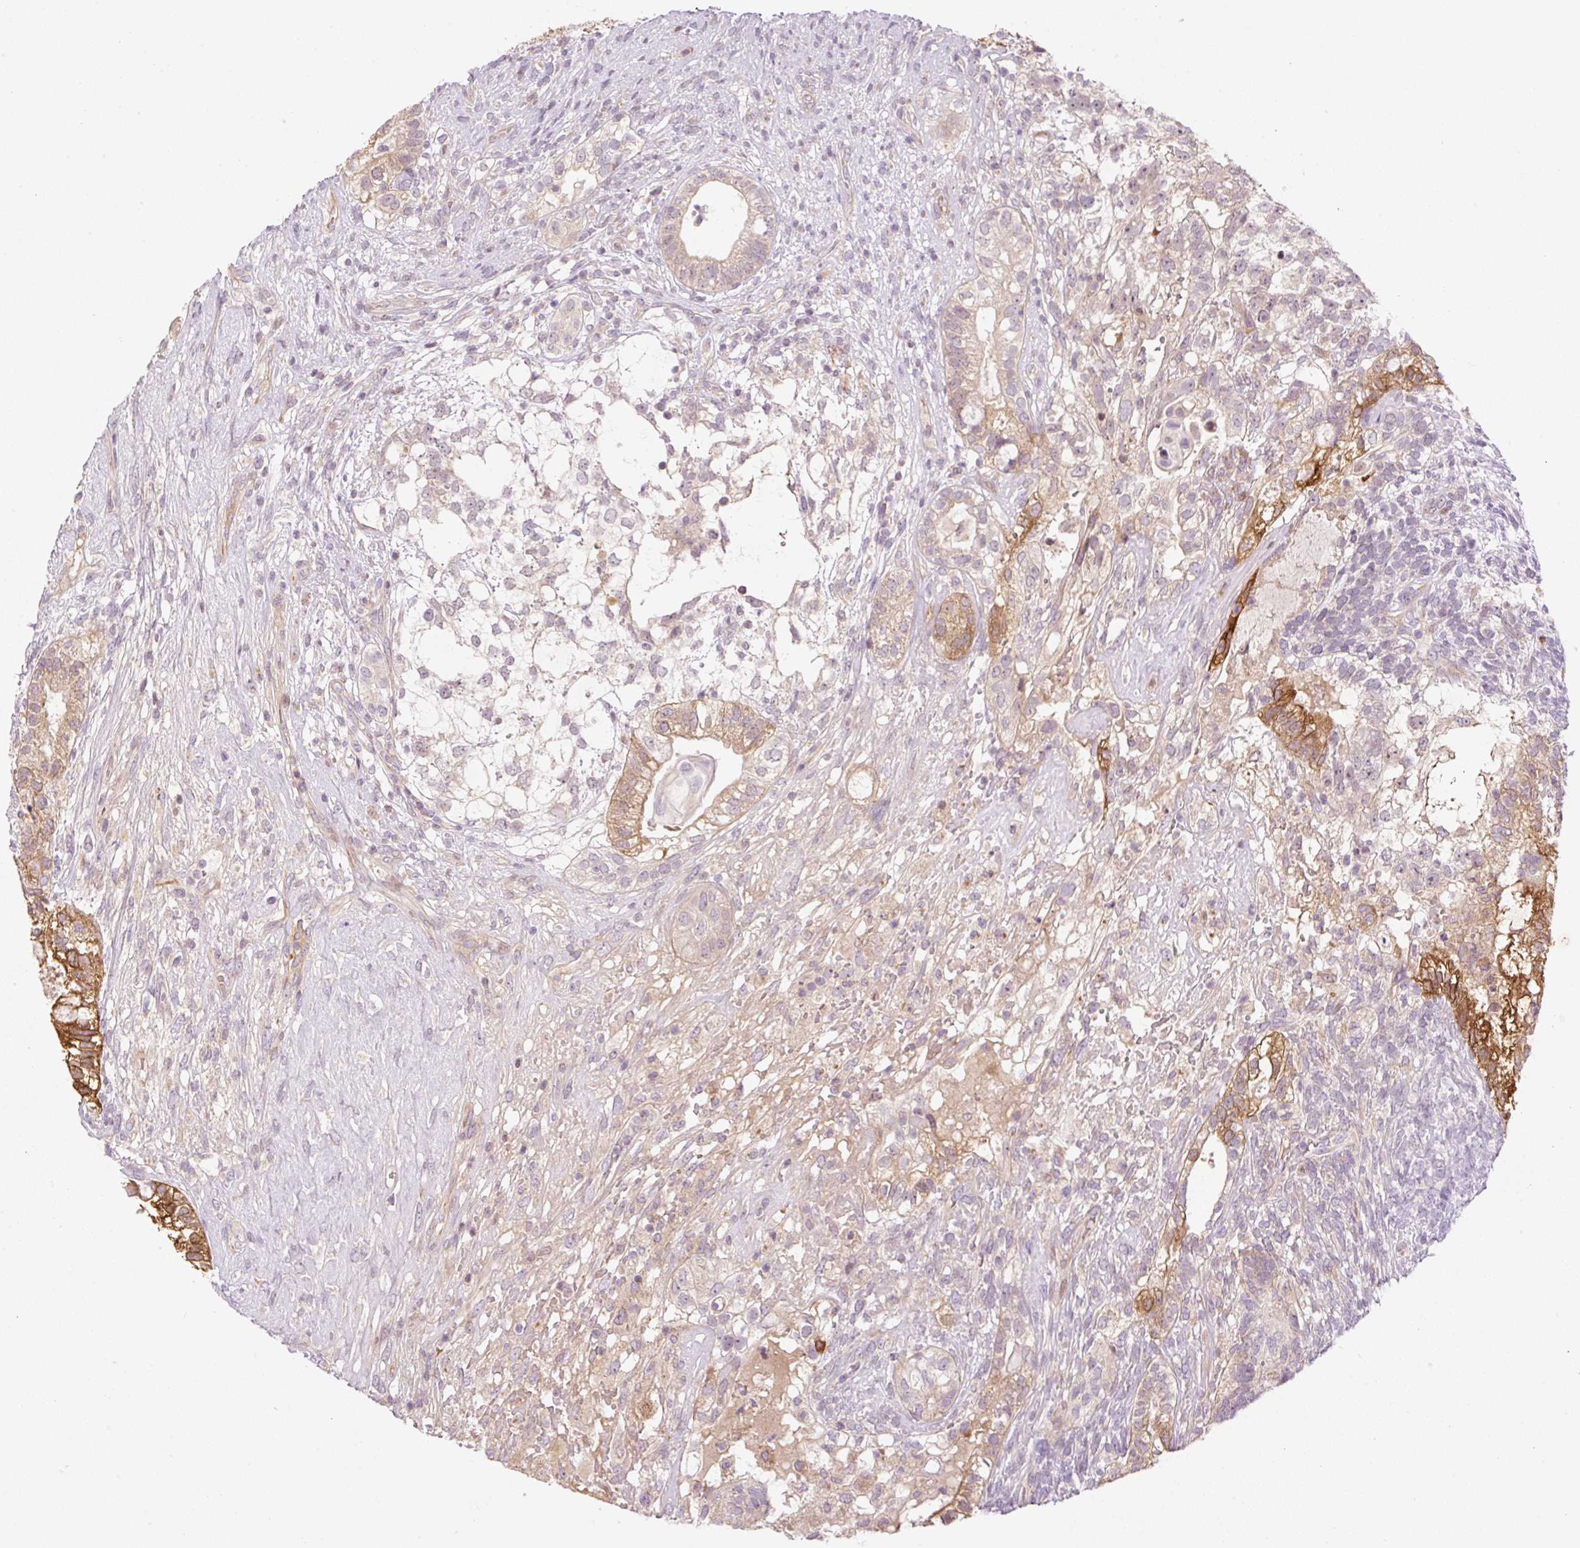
{"staining": {"intensity": "strong", "quantity": "<25%", "location": "cytoplasmic/membranous"}, "tissue": "testis cancer", "cell_type": "Tumor cells", "image_type": "cancer", "snomed": [{"axis": "morphology", "description": "Seminoma, NOS"}, {"axis": "morphology", "description": "Carcinoma, Embryonal, NOS"}, {"axis": "topography", "description": "Testis"}], "caption": "IHC (DAB (3,3'-diaminobenzidine)) staining of human testis cancer reveals strong cytoplasmic/membranous protein positivity in approximately <25% of tumor cells. (brown staining indicates protein expression, while blue staining denotes nuclei).", "gene": "ZNF394", "patient": {"sex": "male", "age": 41}}